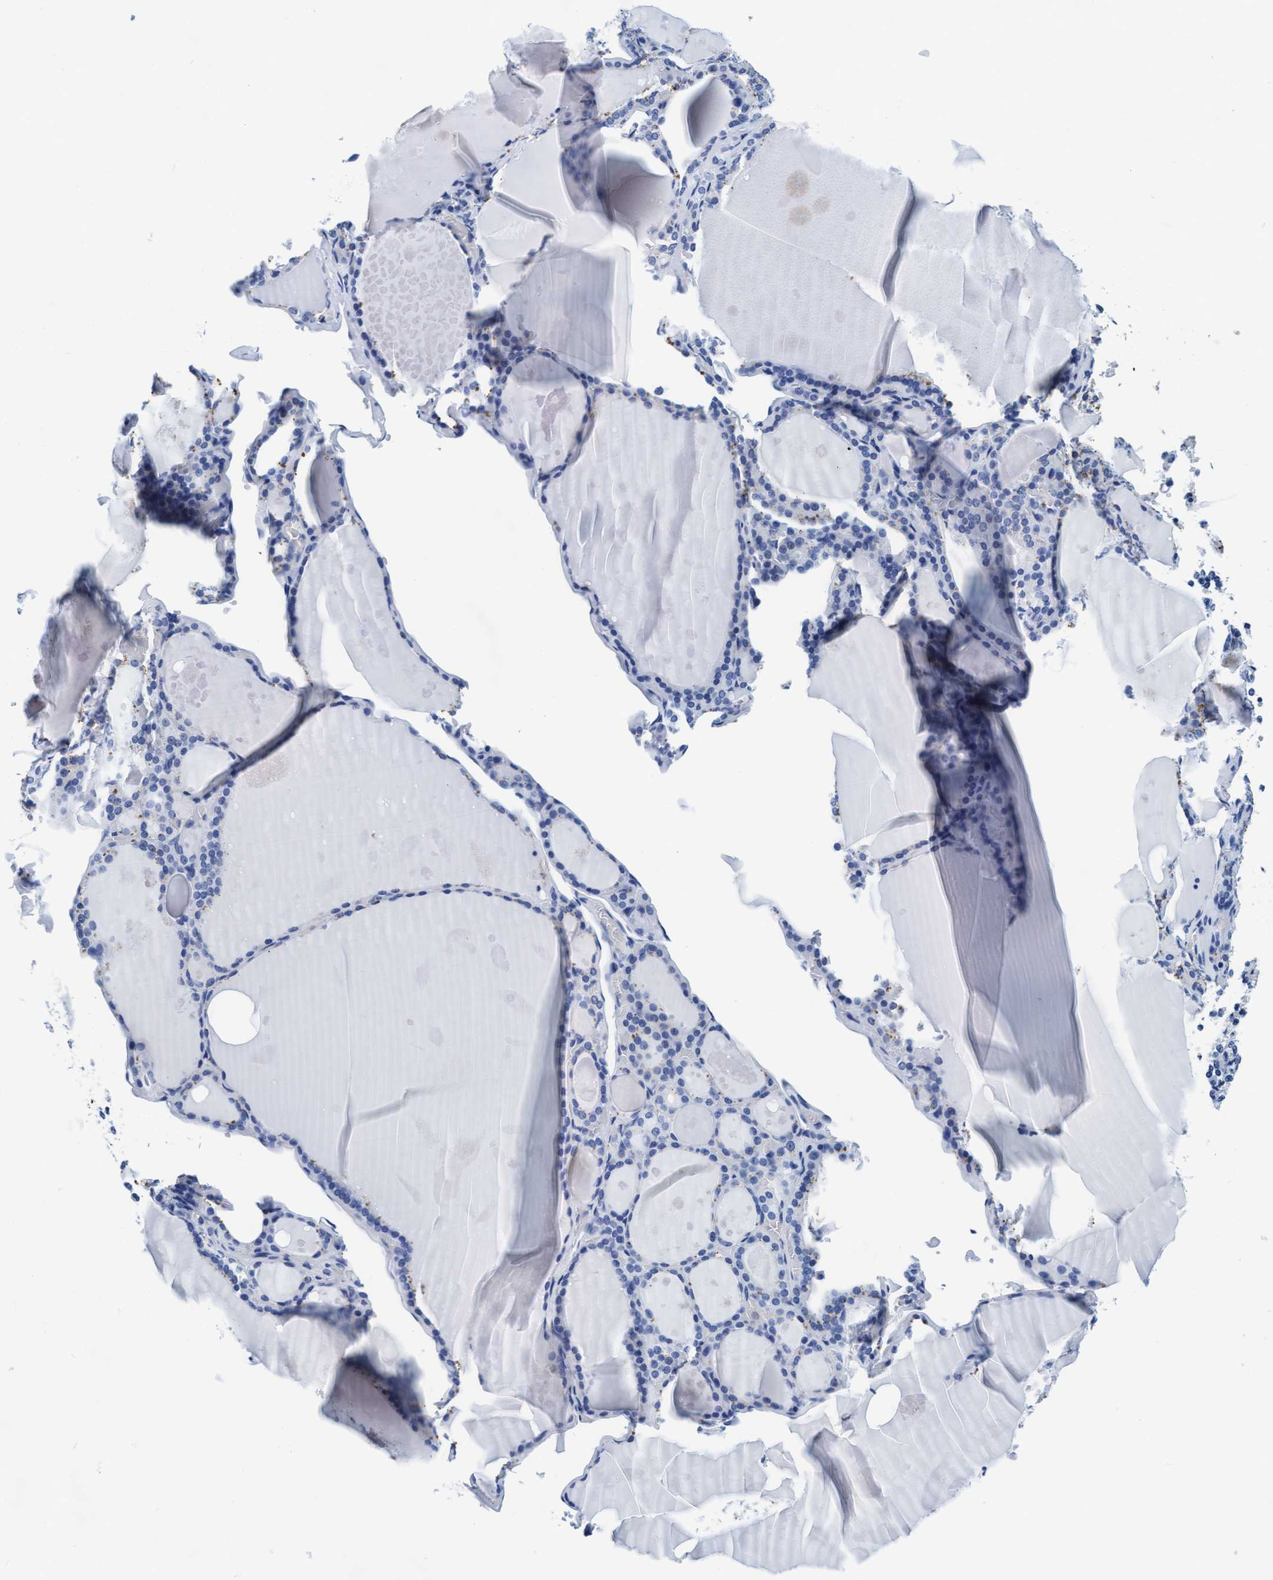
{"staining": {"intensity": "negative", "quantity": "none", "location": "none"}, "tissue": "thyroid gland", "cell_type": "Glandular cells", "image_type": "normal", "snomed": [{"axis": "morphology", "description": "Normal tissue, NOS"}, {"axis": "topography", "description": "Thyroid gland"}], "caption": "DAB (3,3'-diaminobenzidine) immunohistochemical staining of benign human thyroid gland shows no significant positivity in glandular cells.", "gene": "ARSG", "patient": {"sex": "male", "age": 56}}